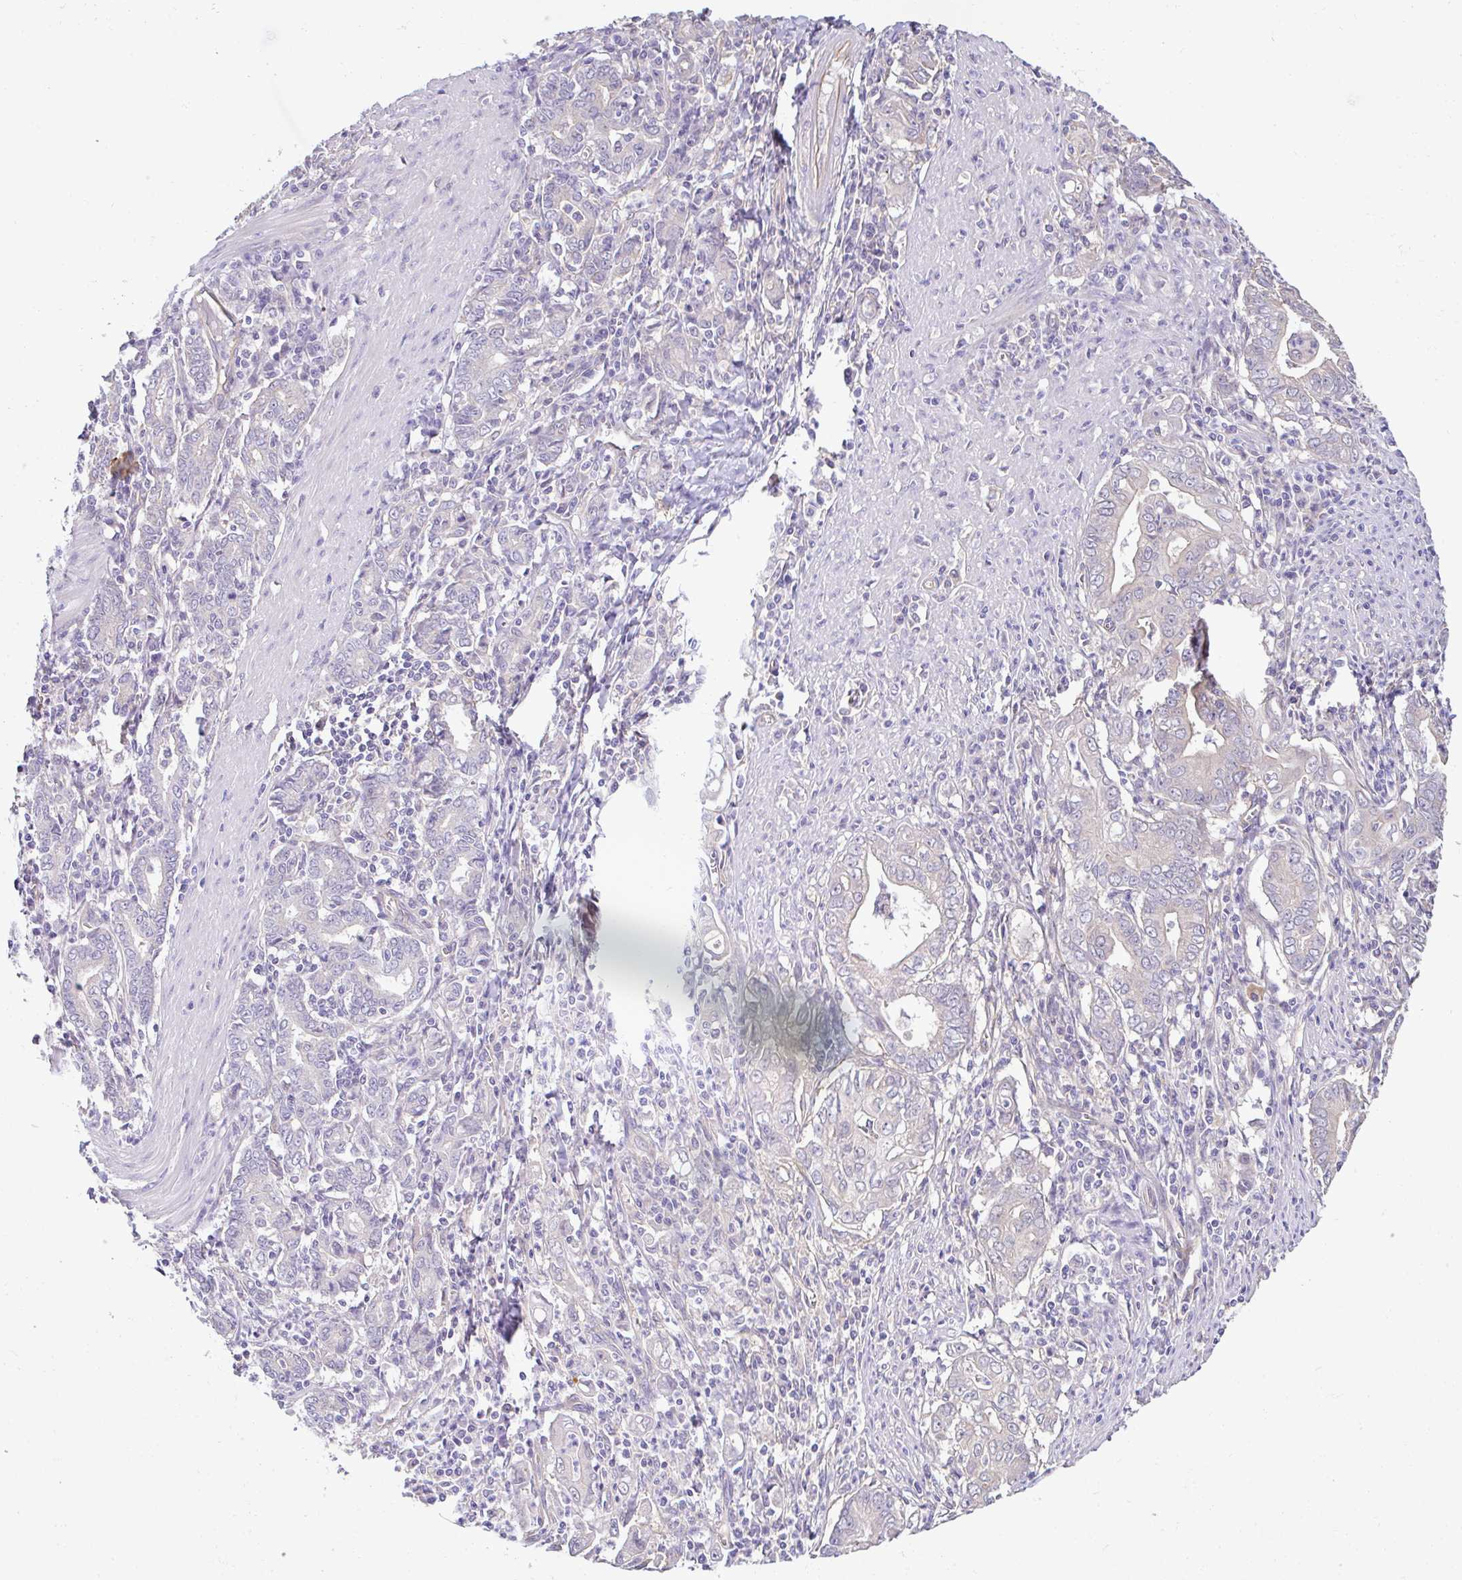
{"staining": {"intensity": "negative", "quantity": "none", "location": "none"}, "tissue": "stomach cancer", "cell_type": "Tumor cells", "image_type": "cancer", "snomed": [{"axis": "morphology", "description": "Adenocarcinoma, NOS"}, {"axis": "topography", "description": "Stomach, upper"}], "caption": "Immunohistochemistry (IHC) histopathology image of human adenocarcinoma (stomach) stained for a protein (brown), which displays no expression in tumor cells.", "gene": "PLCD4", "patient": {"sex": "female", "age": 79}}